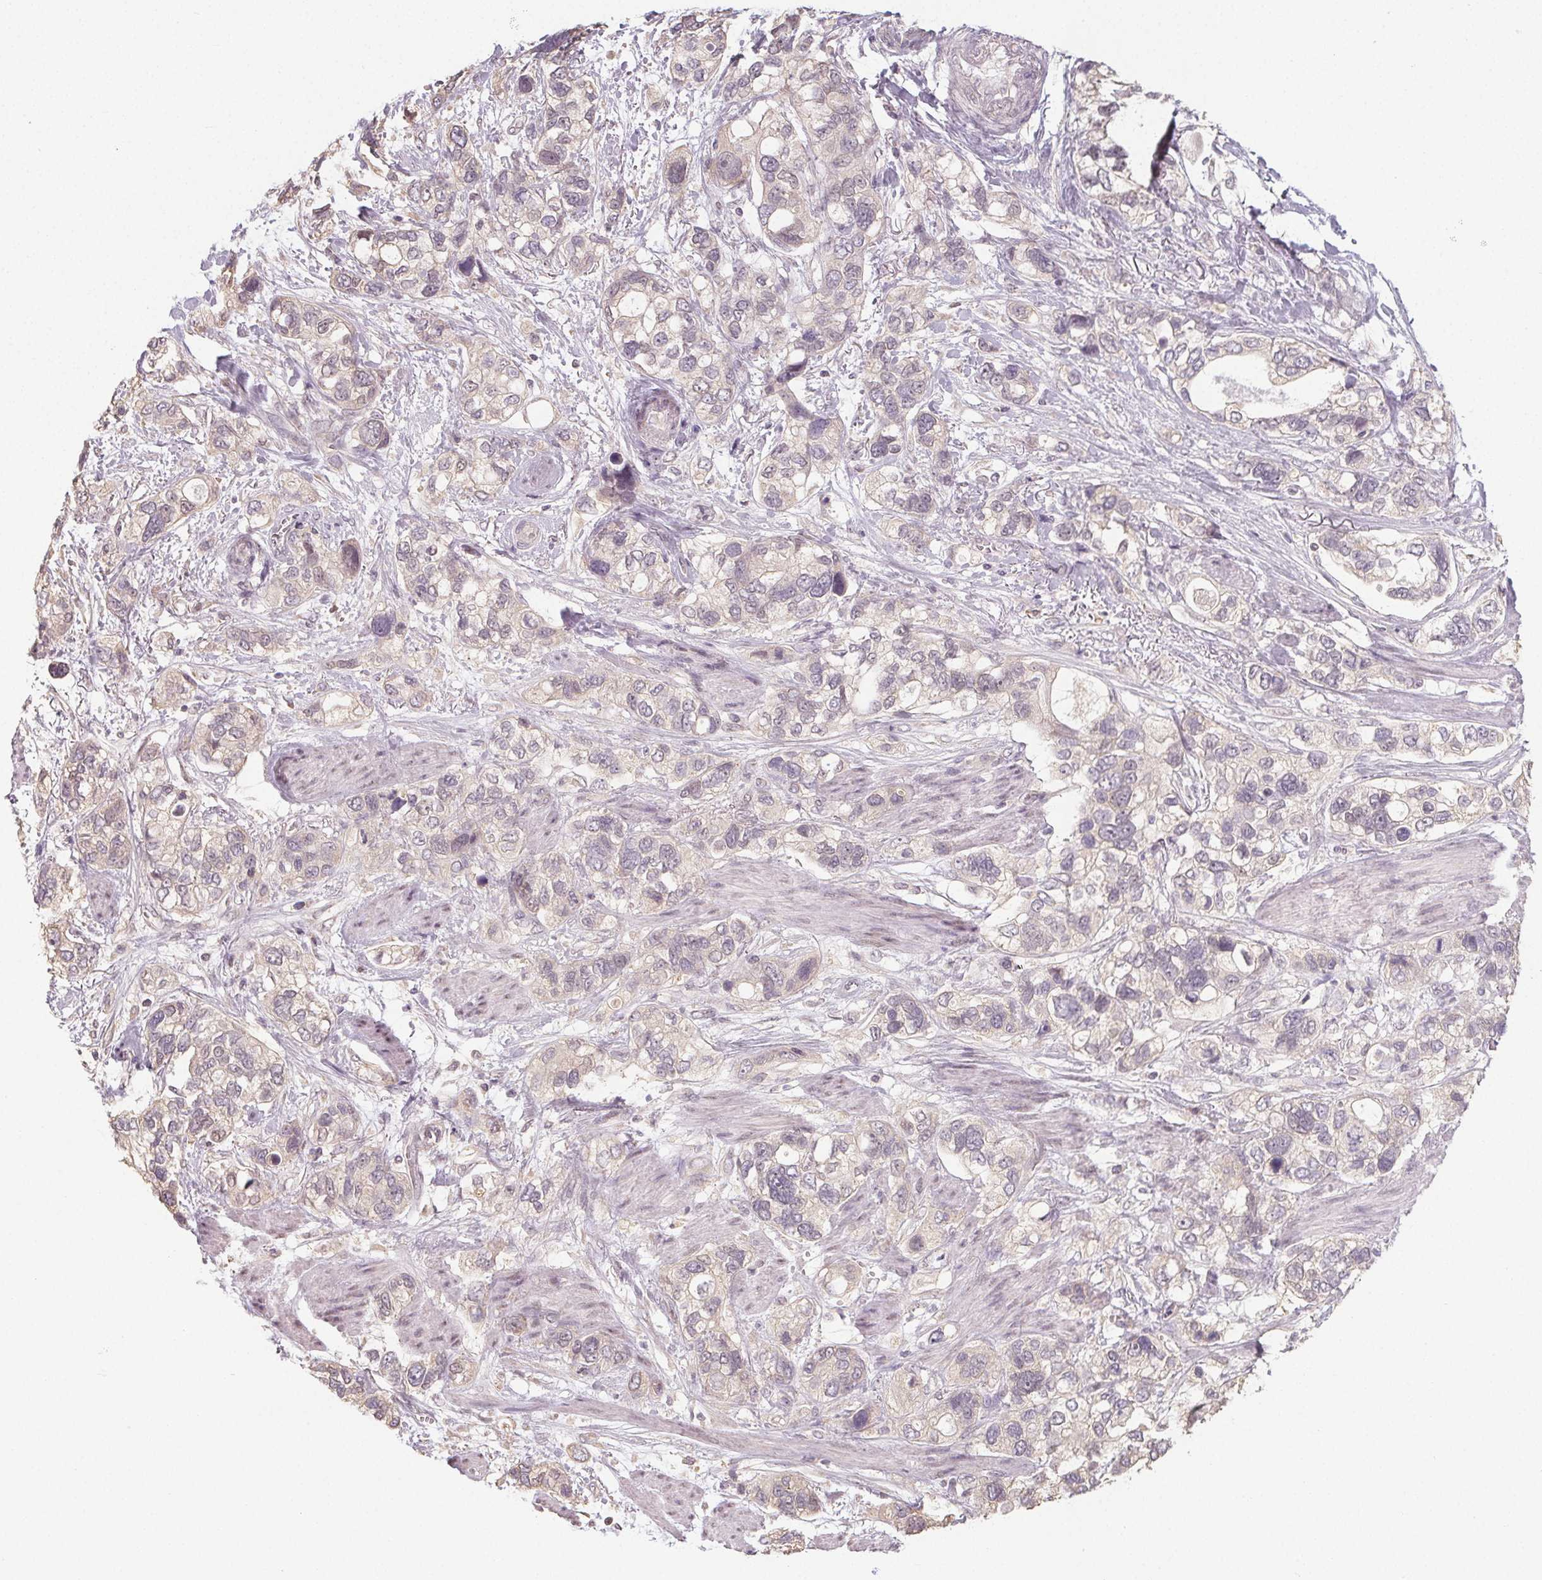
{"staining": {"intensity": "negative", "quantity": "none", "location": "none"}, "tissue": "stomach cancer", "cell_type": "Tumor cells", "image_type": "cancer", "snomed": [{"axis": "morphology", "description": "Adenocarcinoma, NOS"}, {"axis": "topography", "description": "Stomach, upper"}], "caption": "The micrograph shows no significant expression in tumor cells of adenocarcinoma (stomach).", "gene": "SLC26A2", "patient": {"sex": "female", "age": 81}}